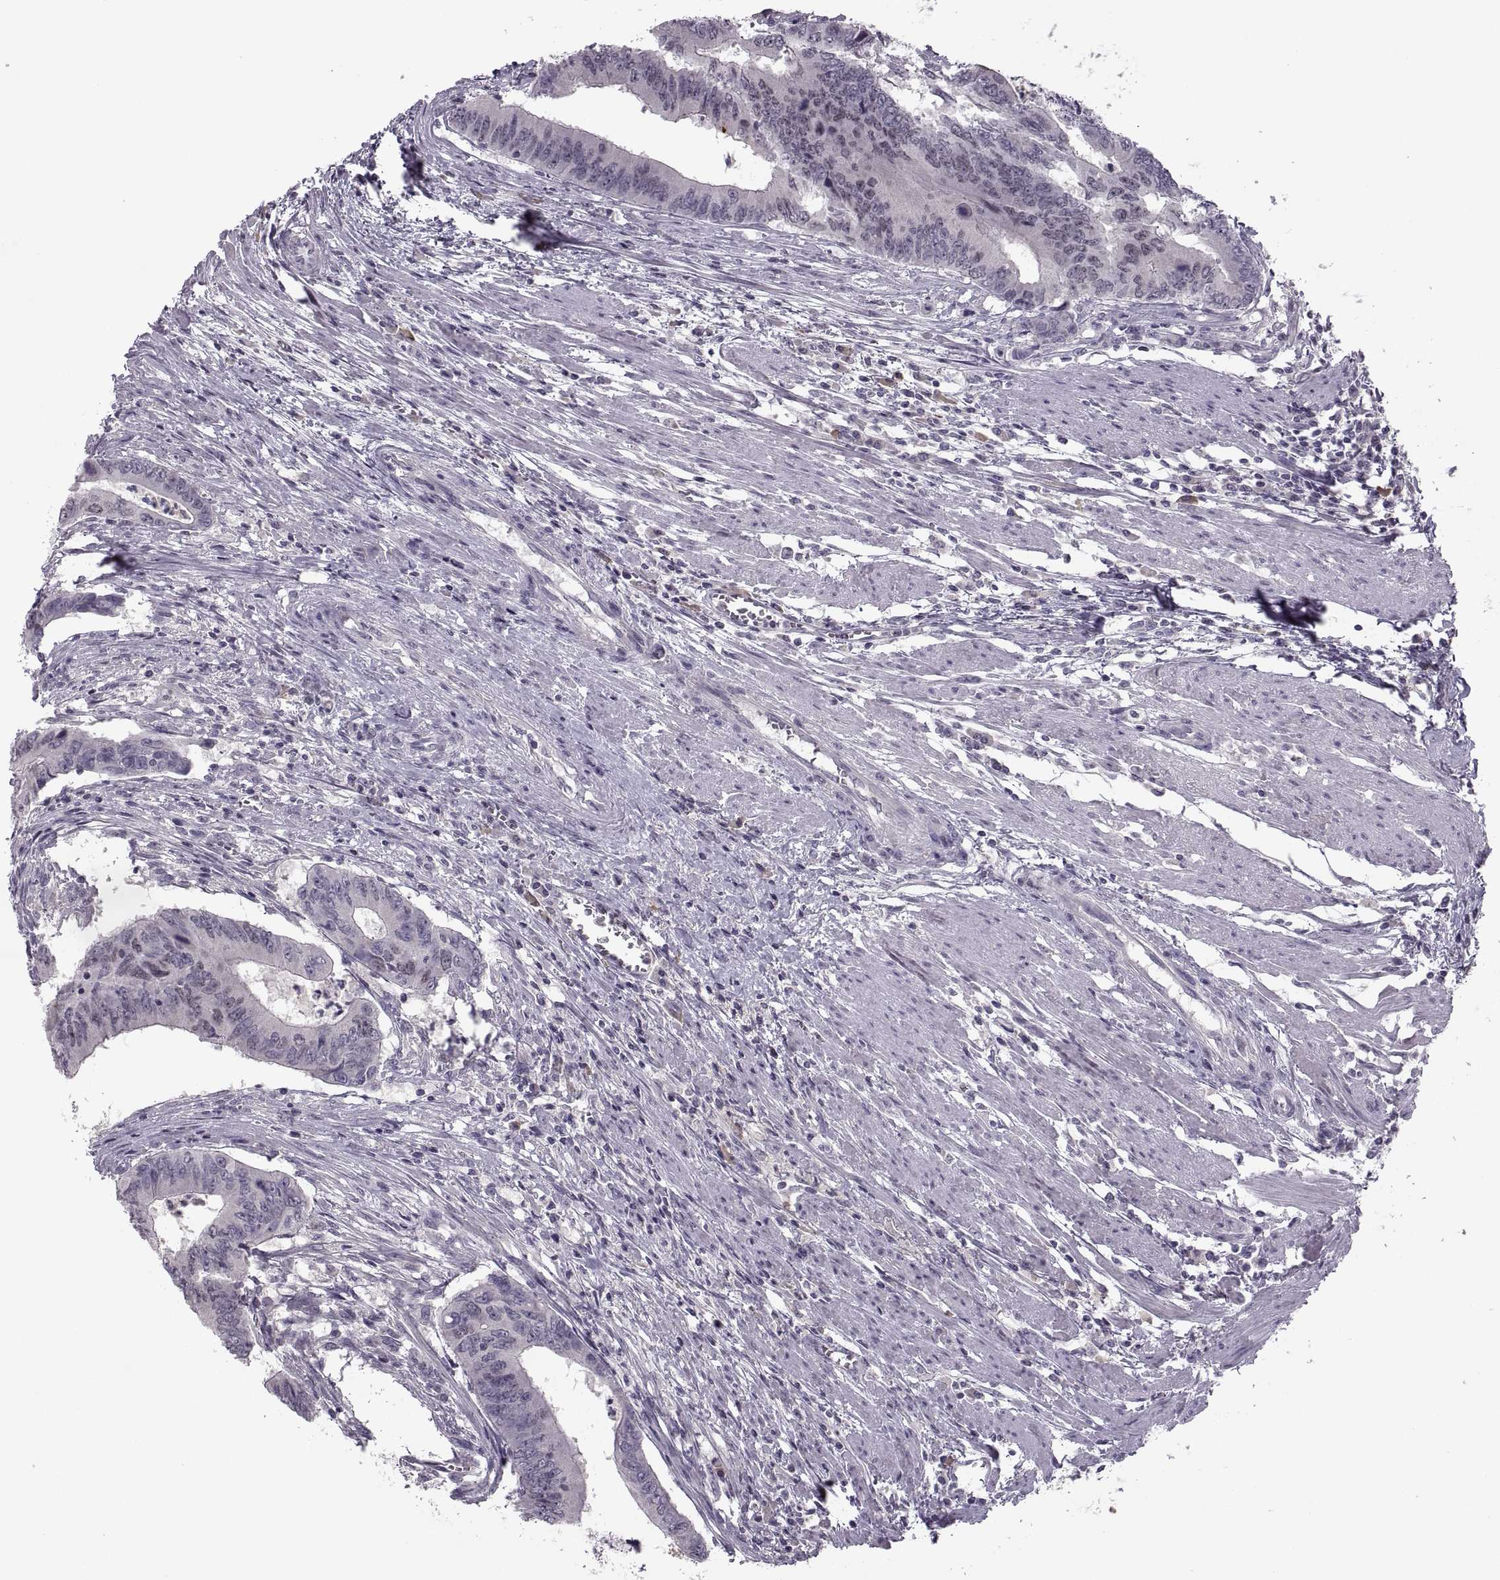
{"staining": {"intensity": "negative", "quantity": "none", "location": "none"}, "tissue": "colorectal cancer", "cell_type": "Tumor cells", "image_type": "cancer", "snomed": [{"axis": "morphology", "description": "Adenocarcinoma, NOS"}, {"axis": "topography", "description": "Colon"}], "caption": "DAB (3,3'-diaminobenzidine) immunohistochemical staining of human adenocarcinoma (colorectal) demonstrates no significant positivity in tumor cells. (Stains: DAB immunohistochemistry (IHC) with hematoxylin counter stain, Microscopy: brightfield microscopy at high magnification).", "gene": "CACNA1F", "patient": {"sex": "male", "age": 53}}